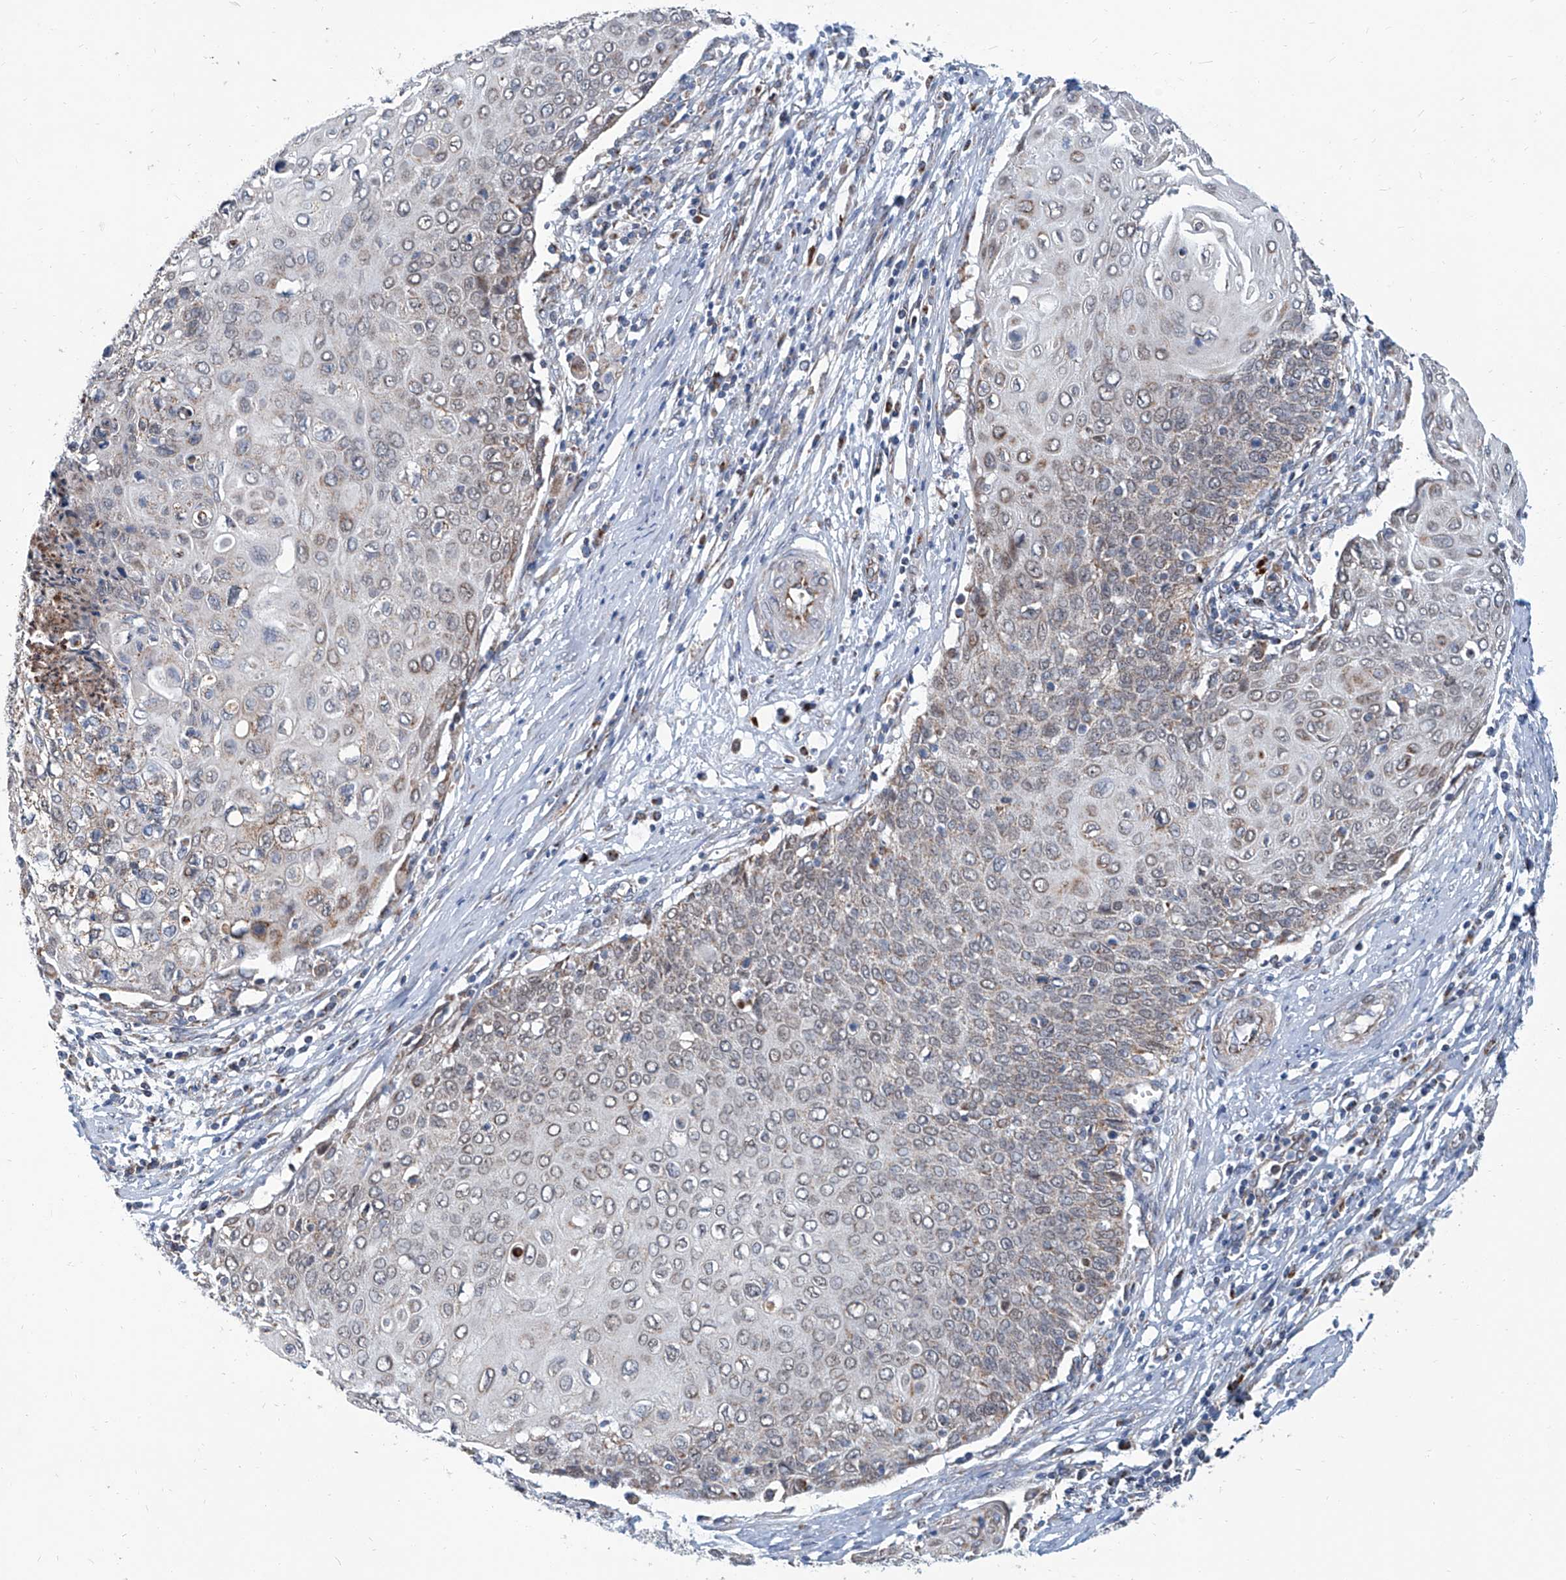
{"staining": {"intensity": "weak", "quantity": "25%-75%", "location": "cytoplasmic/membranous"}, "tissue": "cervical cancer", "cell_type": "Tumor cells", "image_type": "cancer", "snomed": [{"axis": "morphology", "description": "Squamous cell carcinoma, NOS"}, {"axis": "topography", "description": "Cervix"}], "caption": "Tumor cells reveal low levels of weak cytoplasmic/membranous staining in about 25%-75% of cells in human cervical cancer. (Stains: DAB in brown, nuclei in blue, Microscopy: brightfield microscopy at high magnification).", "gene": "USP48", "patient": {"sex": "female", "age": 39}}